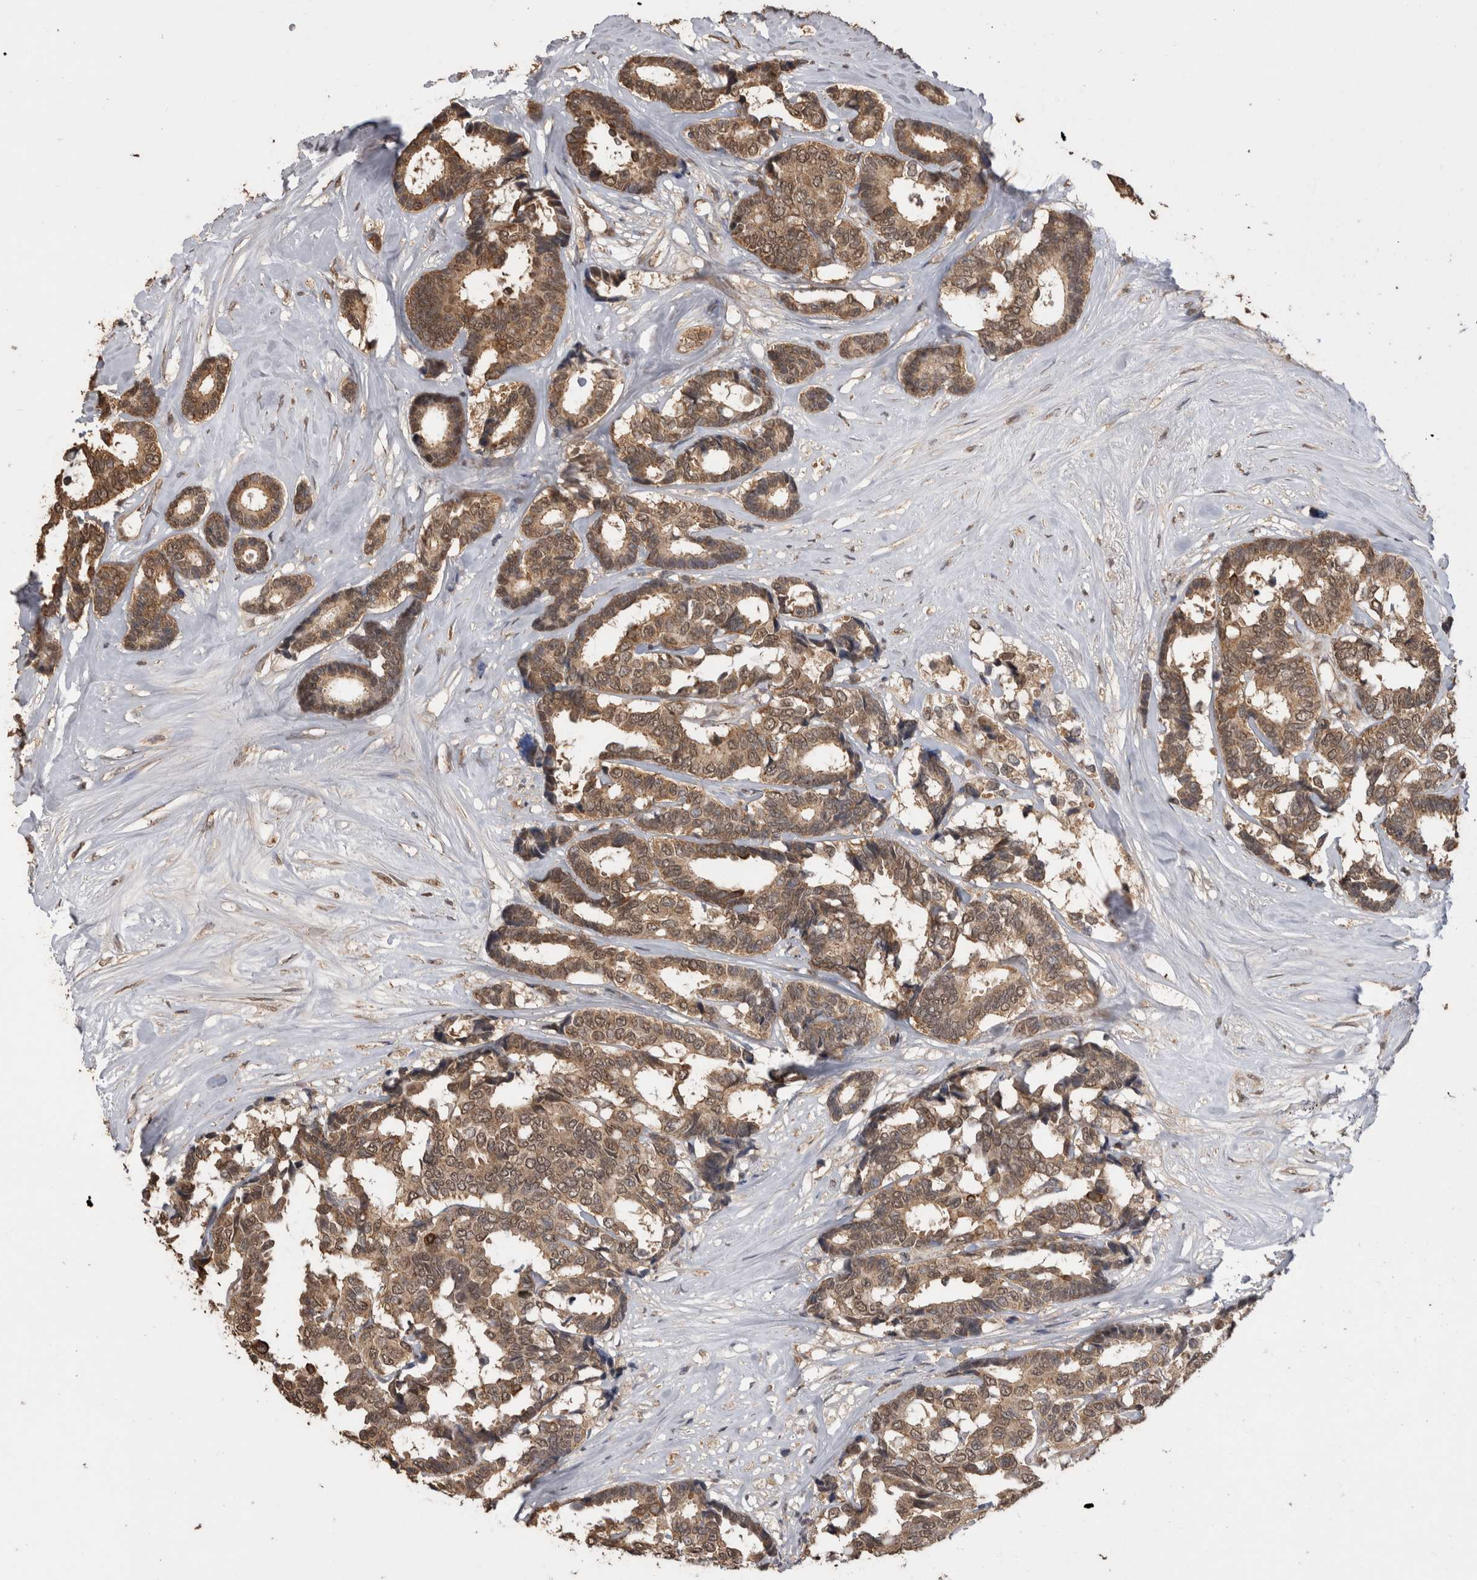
{"staining": {"intensity": "moderate", "quantity": ">75%", "location": "cytoplasmic/membranous,nuclear"}, "tissue": "breast cancer", "cell_type": "Tumor cells", "image_type": "cancer", "snomed": [{"axis": "morphology", "description": "Duct carcinoma"}, {"axis": "topography", "description": "Breast"}], "caption": "Breast invasive ductal carcinoma tissue demonstrates moderate cytoplasmic/membranous and nuclear expression in approximately >75% of tumor cells, visualized by immunohistochemistry.", "gene": "PAK4", "patient": {"sex": "female", "age": 87}}